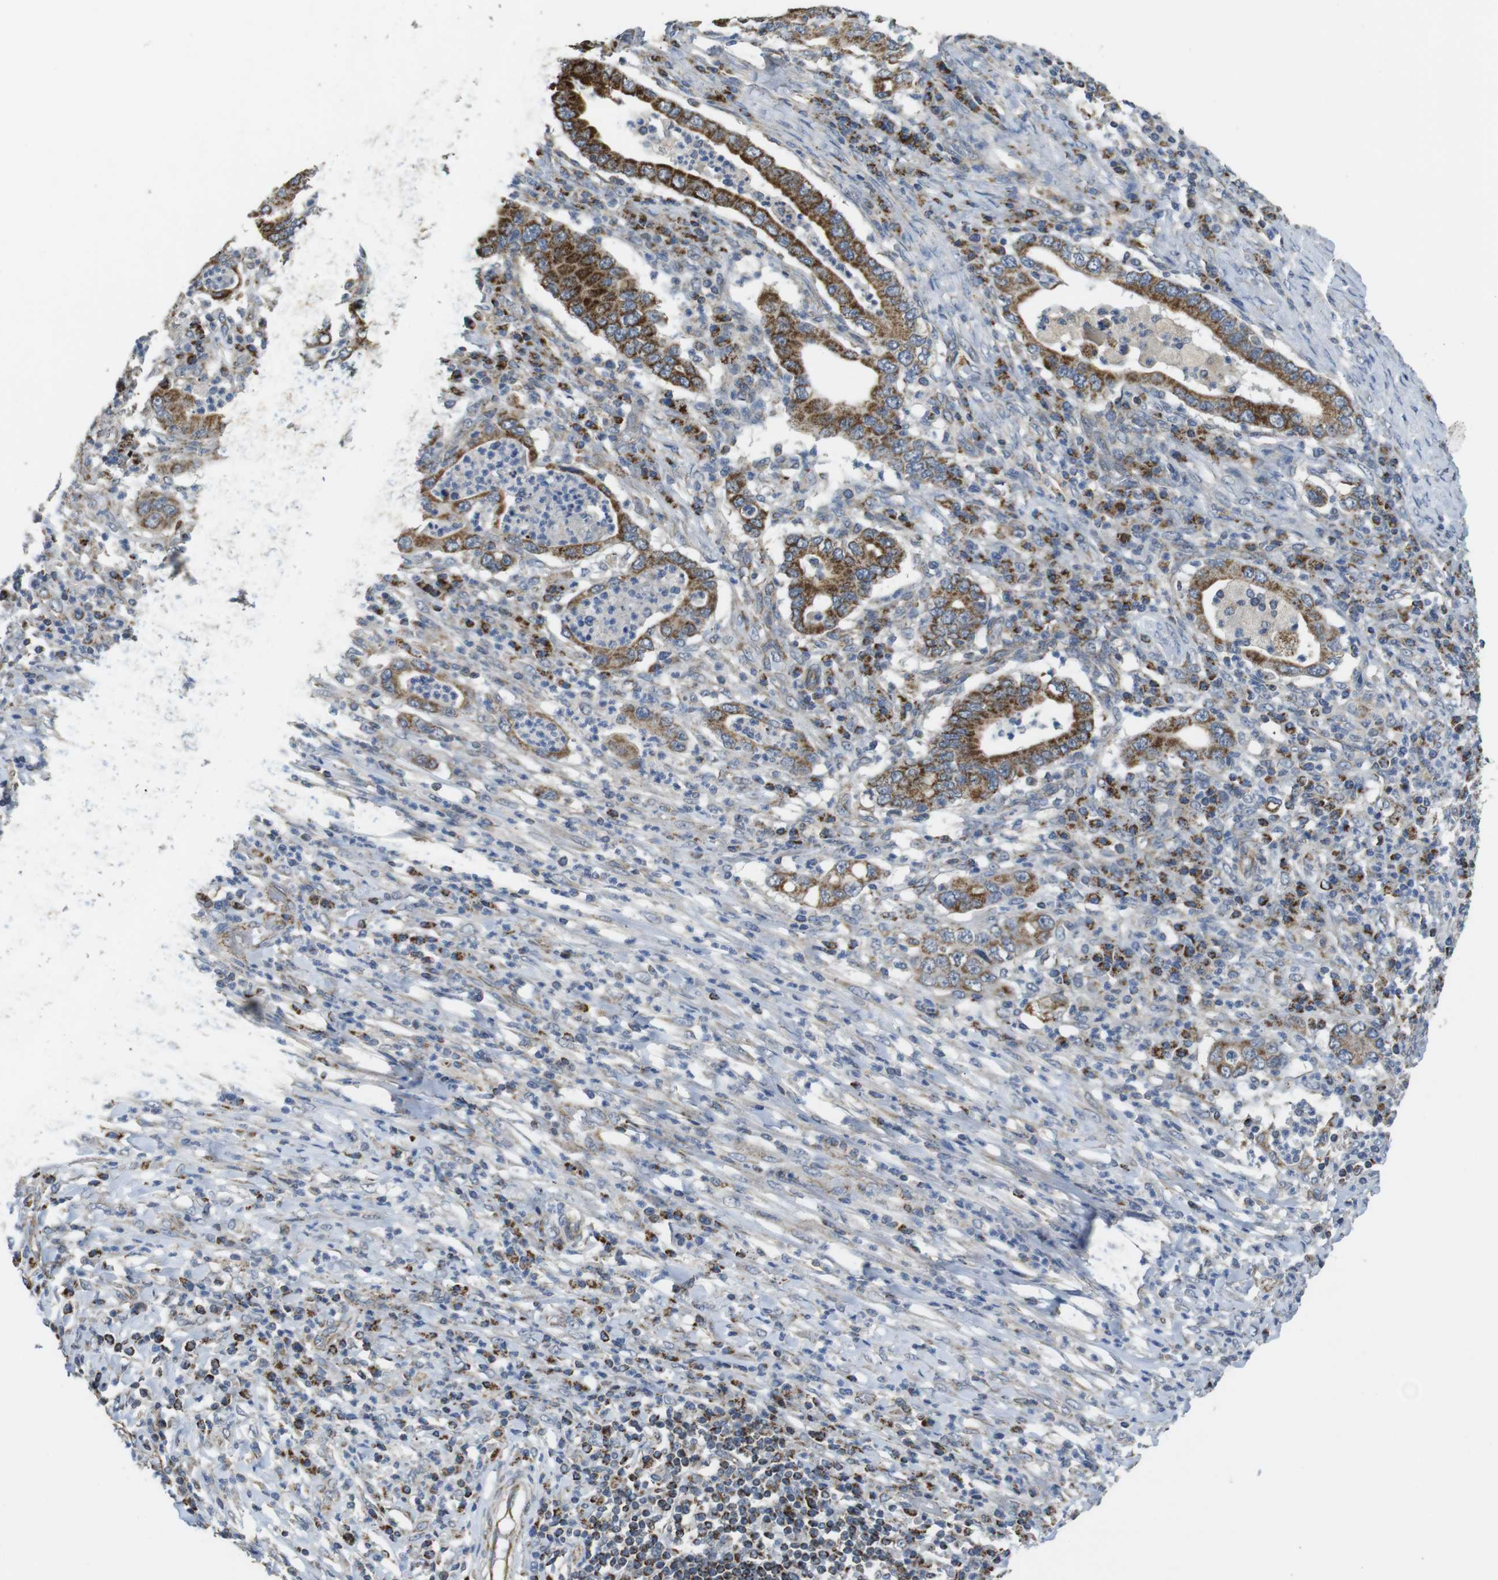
{"staining": {"intensity": "strong", "quantity": ">75%", "location": "cytoplasmic/membranous"}, "tissue": "stomach cancer", "cell_type": "Tumor cells", "image_type": "cancer", "snomed": [{"axis": "morphology", "description": "Normal tissue, NOS"}, {"axis": "morphology", "description": "Adenocarcinoma, NOS"}, {"axis": "topography", "description": "Esophagus"}, {"axis": "topography", "description": "Stomach, upper"}, {"axis": "topography", "description": "Peripheral nerve tissue"}], "caption": "About >75% of tumor cells in human stomach cancer exhibit strong cytoplasmic/membranous protein positivity as visualized by brown immunohistochemical staining.", "gene": "CALHM2", "patient": {"sex": "male", "age": 62}}